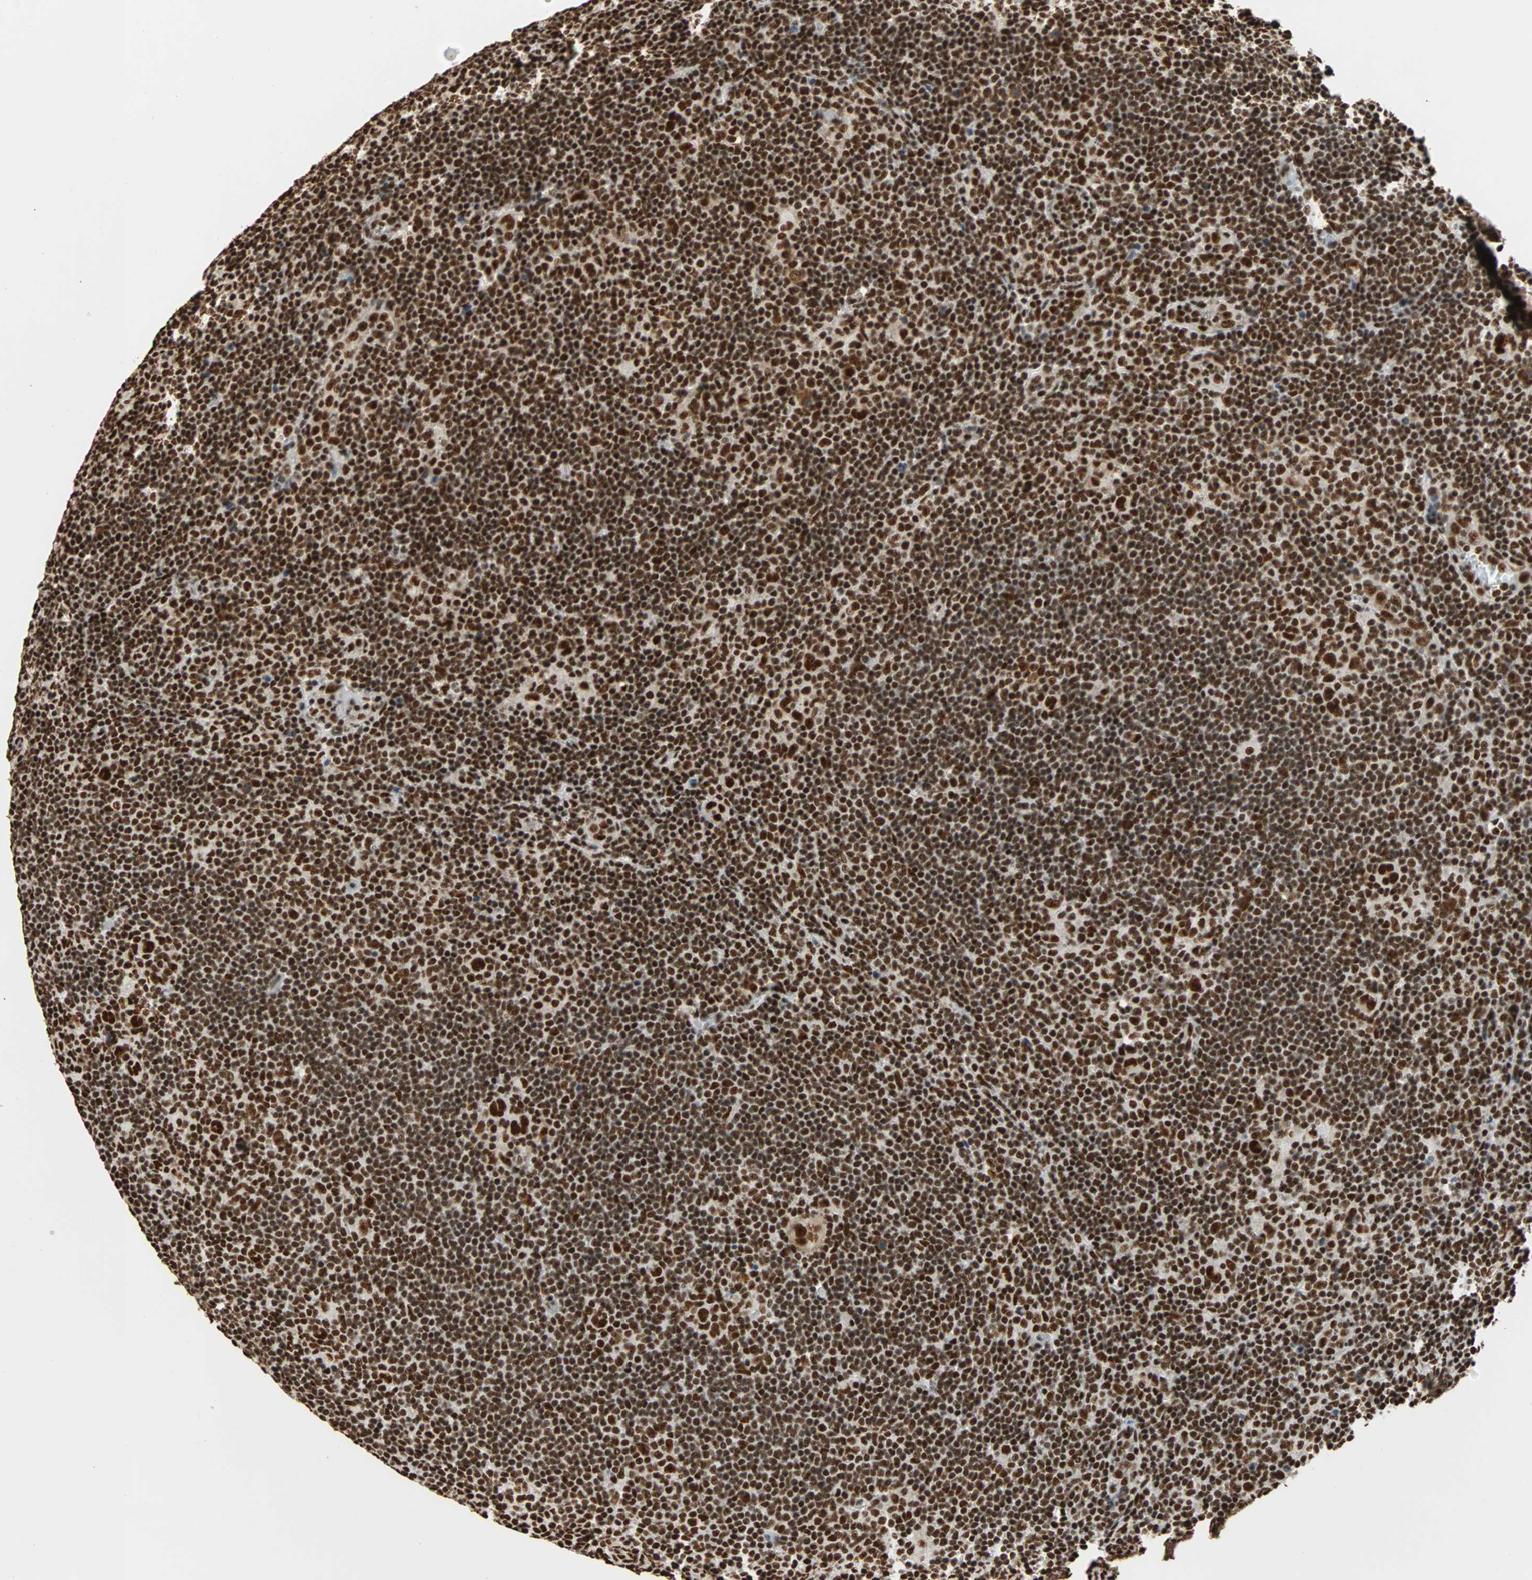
{"staining": {"intensity": "strong", "quantity": ">75%", "location": "nuclear"}, "tissue": "lymphoma", "cell_type": "Tumor cells", "image_type": "cancer", "snomed": [{"axis": "morphology", "description": "Hodgkin's disease, NOS"}, {"axis": "topography", "description": "Lymph node"}], "caption": "Immunohistochemical staining of human Hodgkin's disease exhibits high levels of strong nuclear positivity in about >75% of tumor cells. (Stains: DAB (3,3'-diaminobenzidine) in brown, nuclei in blue, Microscopy: brightfield microscopy at high magnification).", "gene": "ILF2", "patient": {"sex": "female", "age": 57}}